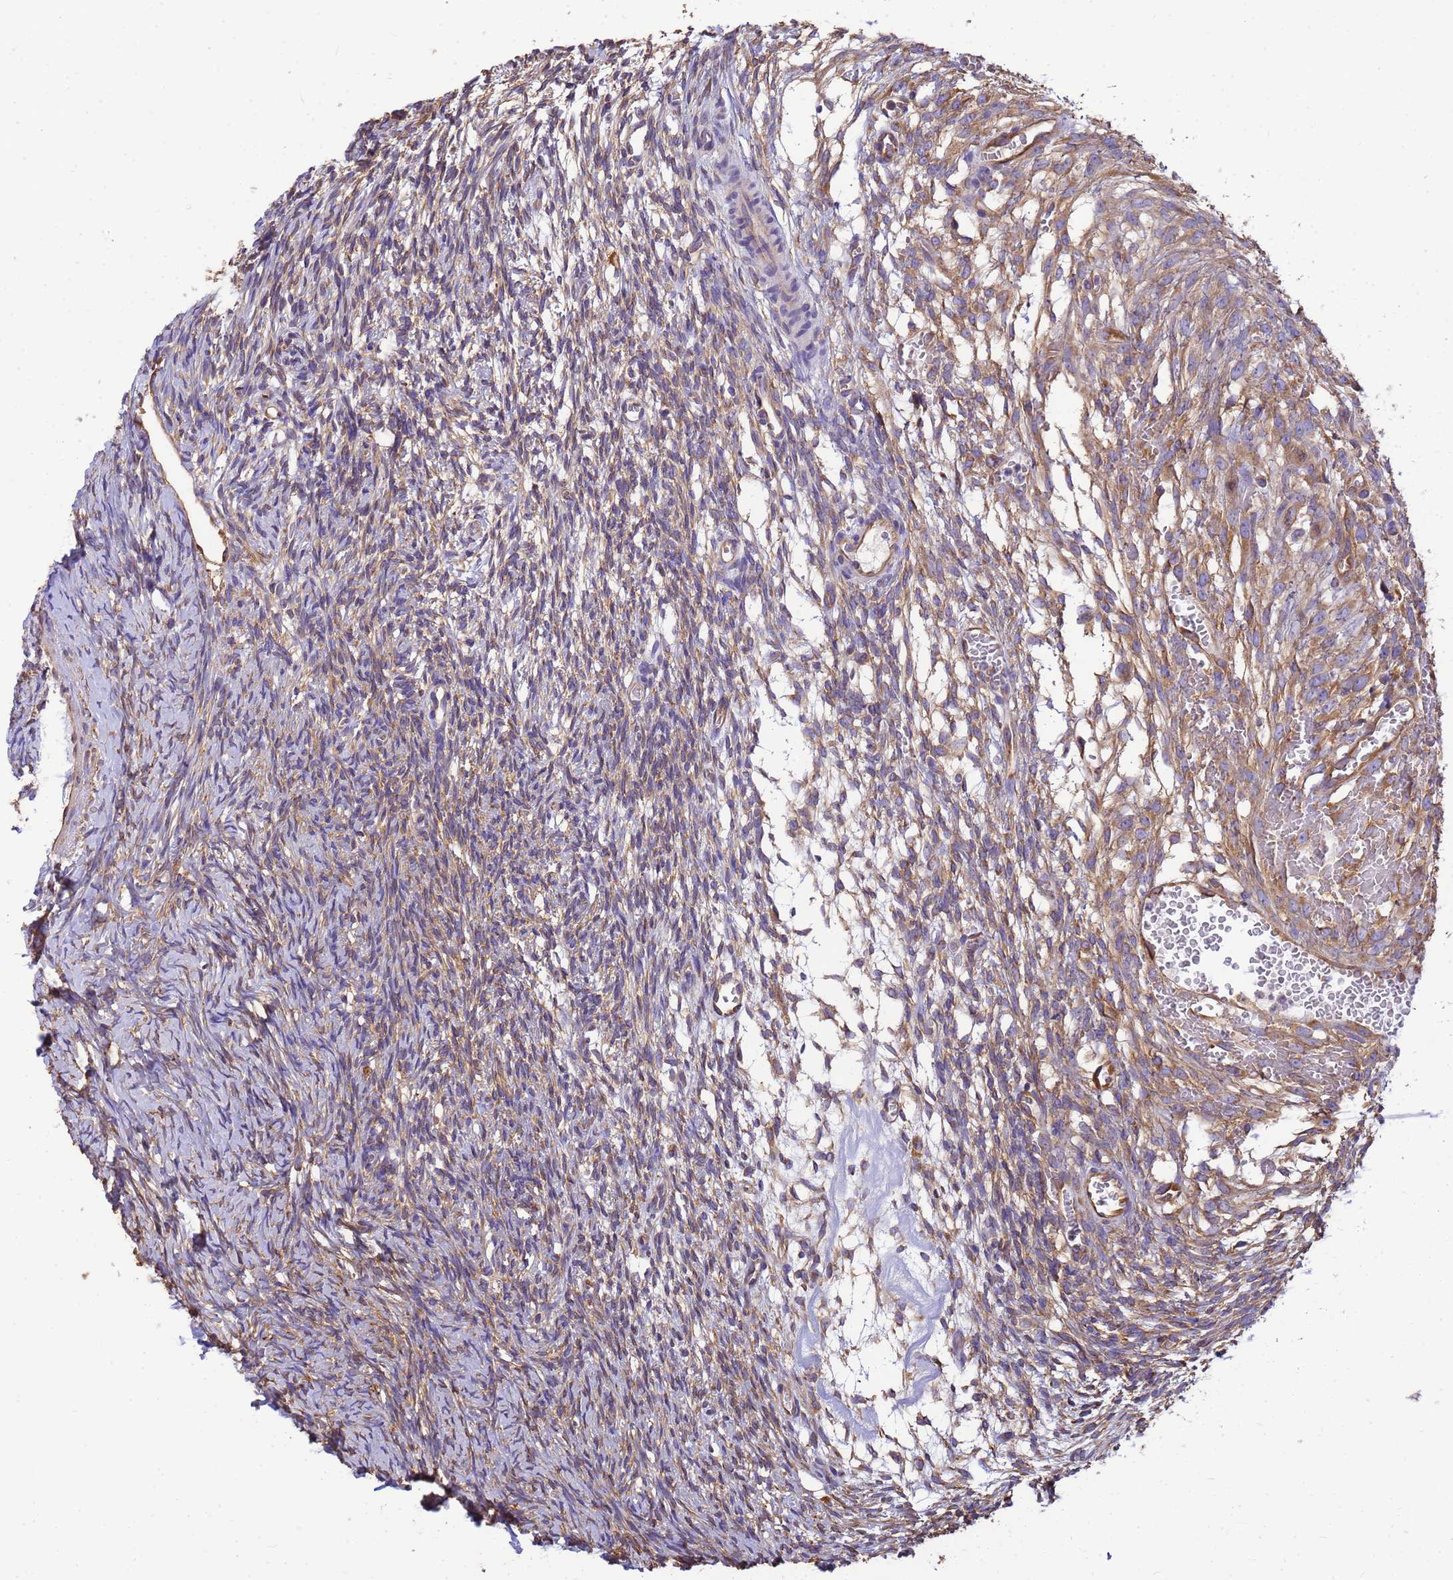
{"staining": {"intensity": "weak", "quantity": ">75%", "location": "cytoplasmic/membranous"}, "tissue": "ovary", "cell_type": "Ovarian stroma cells", "image_type": "normal", "snomed": [{"axis": "morphology", "description": "Normal tissue, NOS"}, {"axis": "topography", "description": "Ovary"}], "caption": "An immunohistochemistry image of unremarkable tissue is shown. Protein staining in brown labels weak cytoplasmic/membranous positivity in ovary within ovarian stroma cells.", "gene": "ENSG00000198211", "patient": {"sex": "female", "age": 39}}